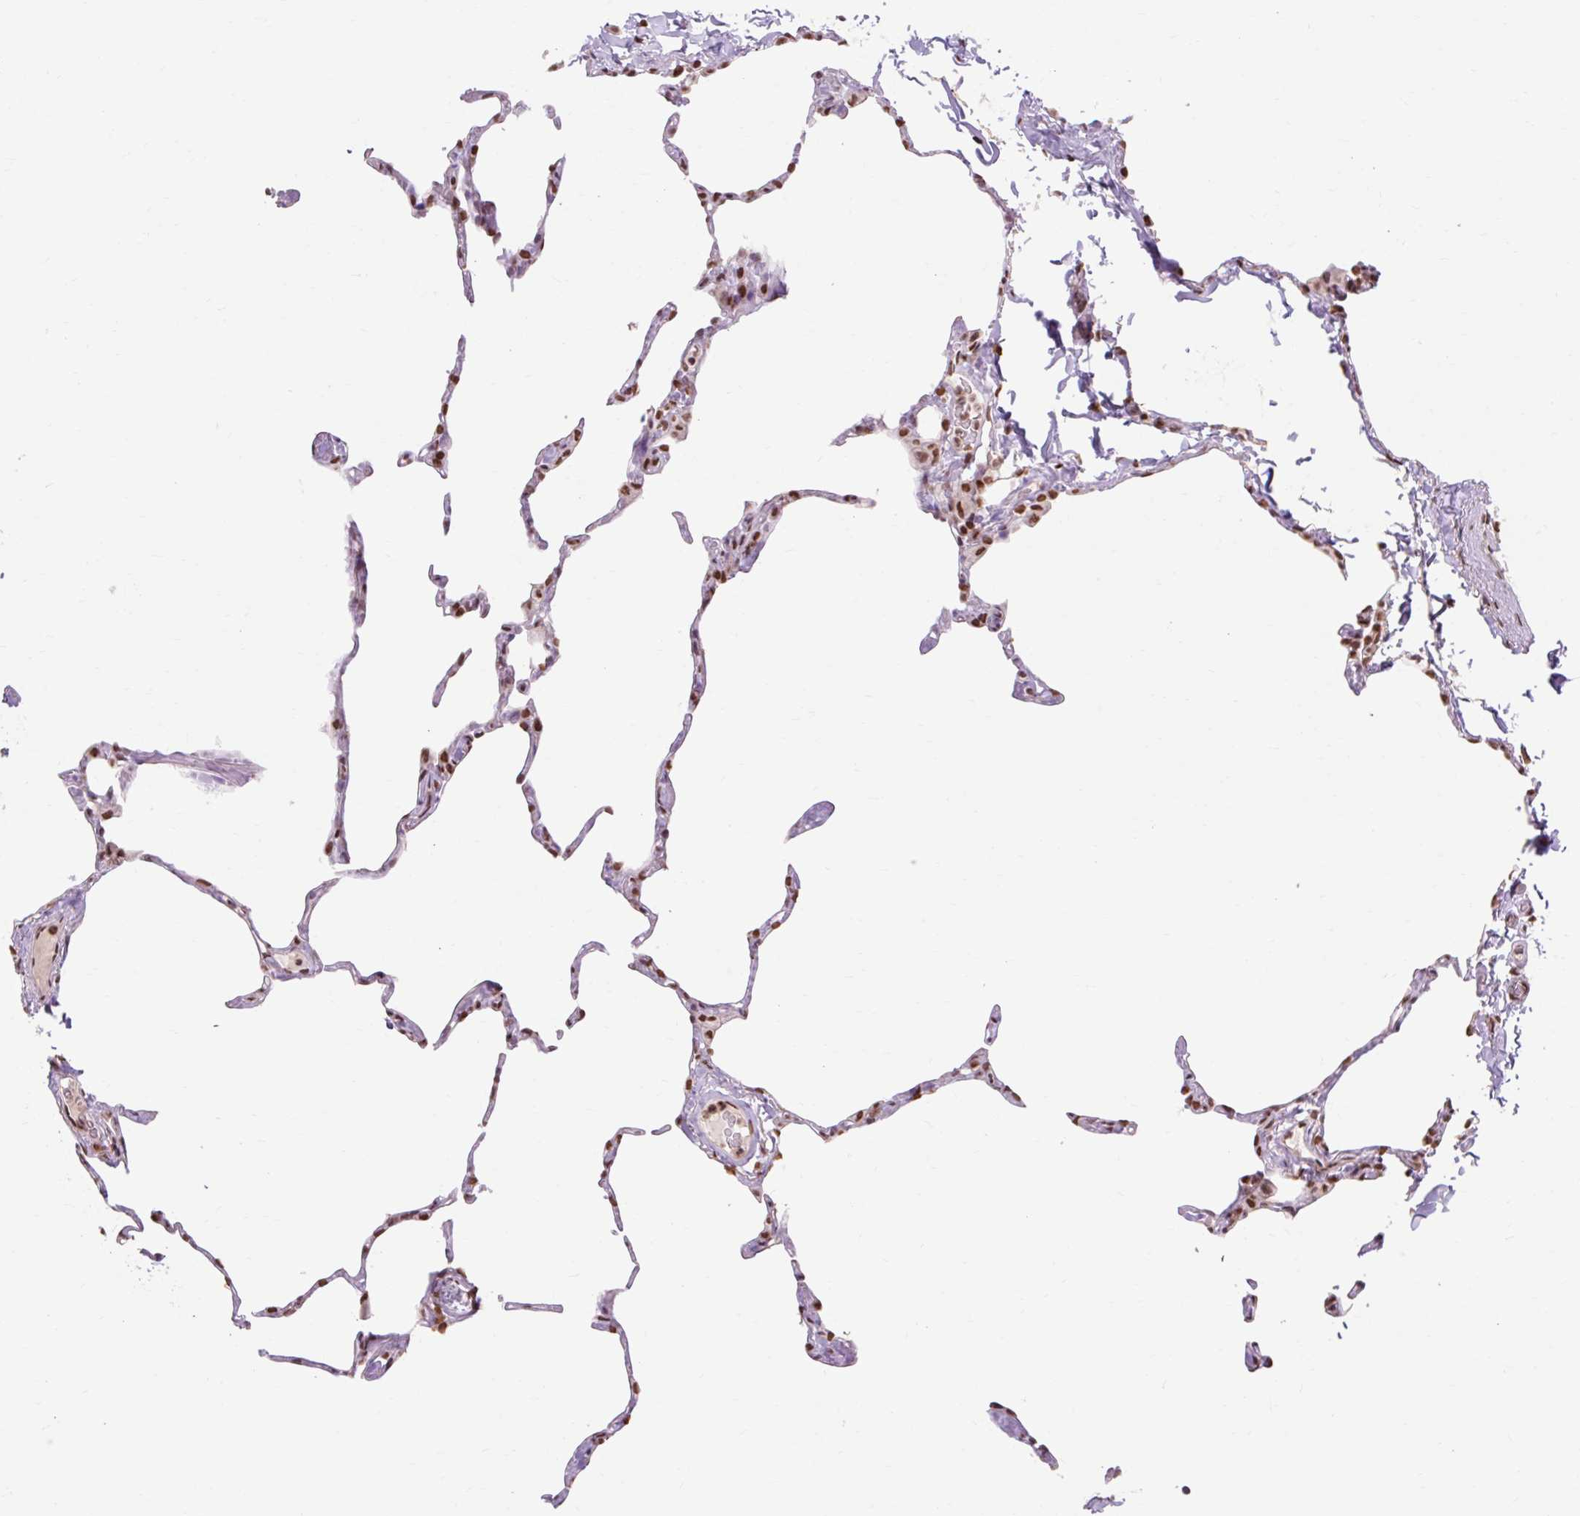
{"staining": {"intensity": "strong", "quantity": "25%-75%", "location": "nuclear"}, "tissue": "lung", "cell_type": "Alveolar cells", "image_type": "normal", "snomed": [{"axis": "morphology", "description": "Normal tissue, NOS"}, {"axis": "topography", "description": "Lung"}], "caption": "A high-resolution micrograph shows IHC staining of unremarkable lung, which exhibits strong nuclear staining in approximately 25%-75% of alveolar cells.", "gene": "ENSG00000261832", "patient": {"sex": "male", "age": 65}}